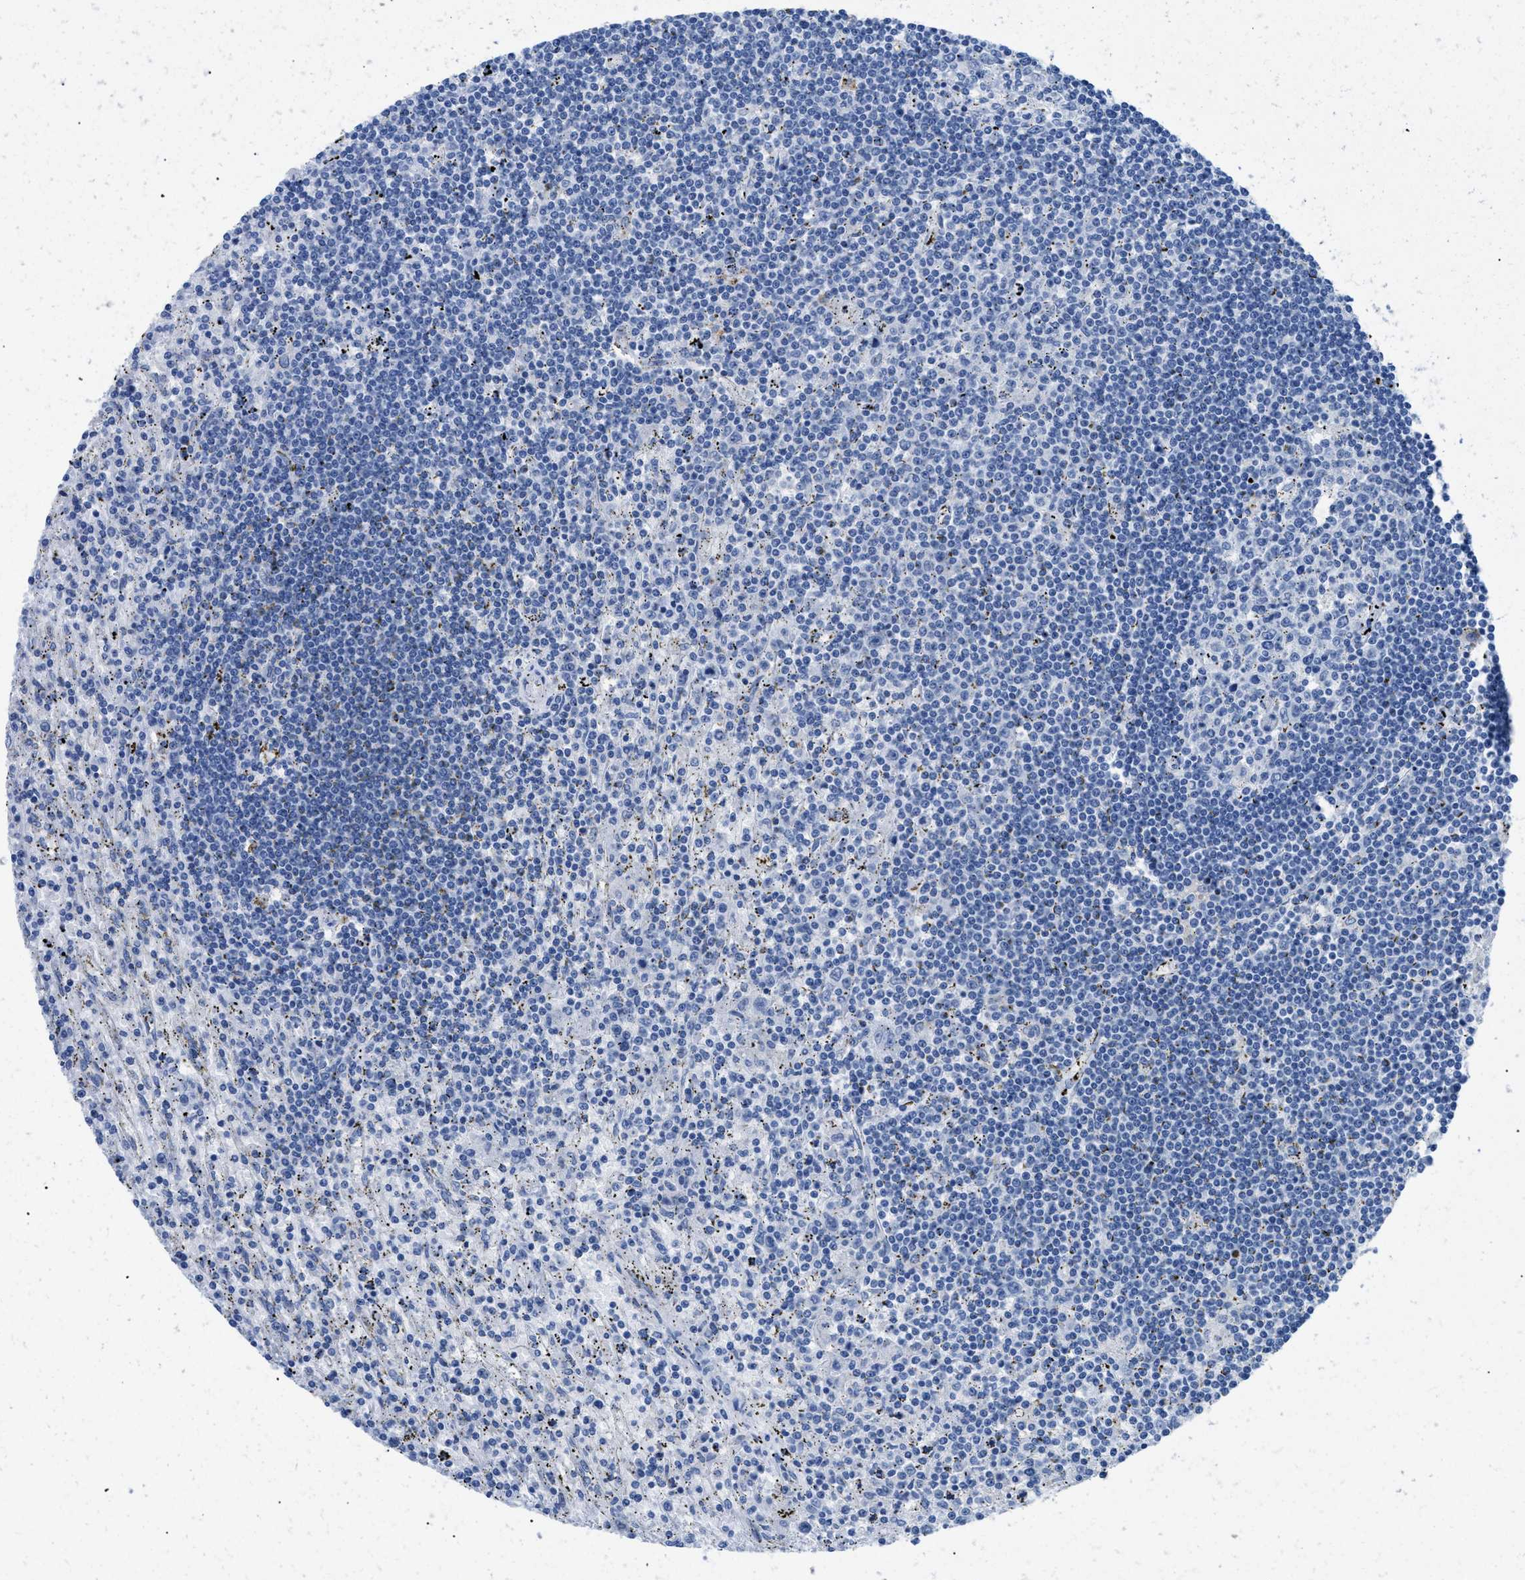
{"staining": {"intensity": "negative", "quantity": "none", "location": "none"}, "tissue": "lymphoma", "cell_type": "Tumor cells", "image_type": "cancer", "snomed": [{"axis": "morphology", "description": "Malignant lymphoma, non-Hodgkin's type, Low grade"}, {"axis": "topography", "description": "Spleen"}], "caption": "The histopathology image displays no significant positivity in tumor cells of lymphoma.", "gene": "APOBEC2", "patient": {"sex": "male", "age": 76}}